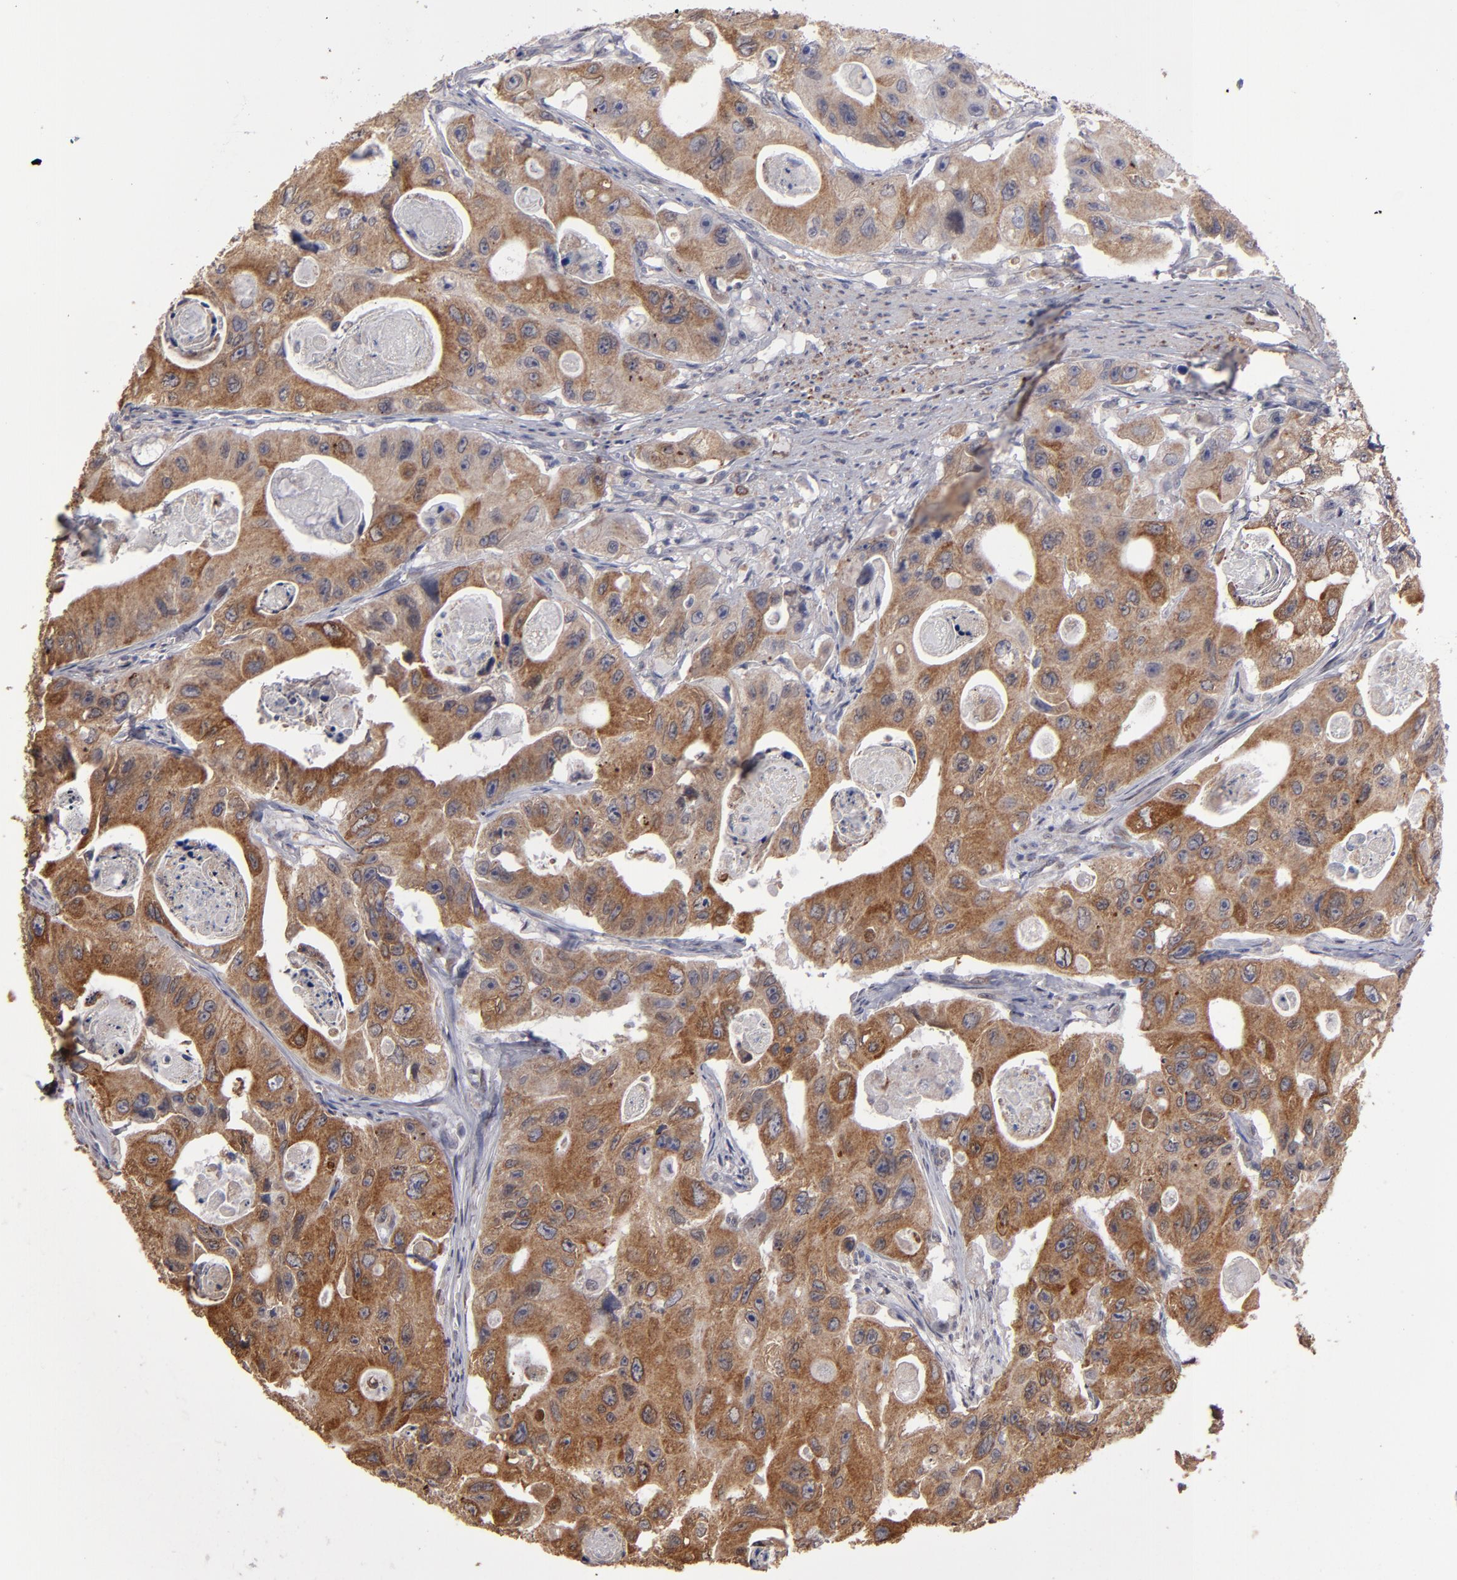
{"staining": {"intensity": "moderate", "quantity": "25%-75%", "location": "cytoplasmic/membranous"}, "tissue": "colorectal cancer", "cell_type": "Tumor cells", "image_type": "cancer", "snomed": [{"axis": "morphology", "description": "Adenocarcinoma, NOS"}, {"axis": "topography", "description": "Colon"}], "caption": "Protein analysis of colorectal cancer (adenocarcinoma) tissue shows moderate cytoplasmic/membranous positivity in approximately 25%-75% of tumor cells. The staining was performed using DAB (3,3'-diaminobenzidine), with brown indicating positive protein expression. Nuclei are stained blue with hematoxylin.", "gene": "PGRMC1", "patient": {"sex": "female", "age": 46}}